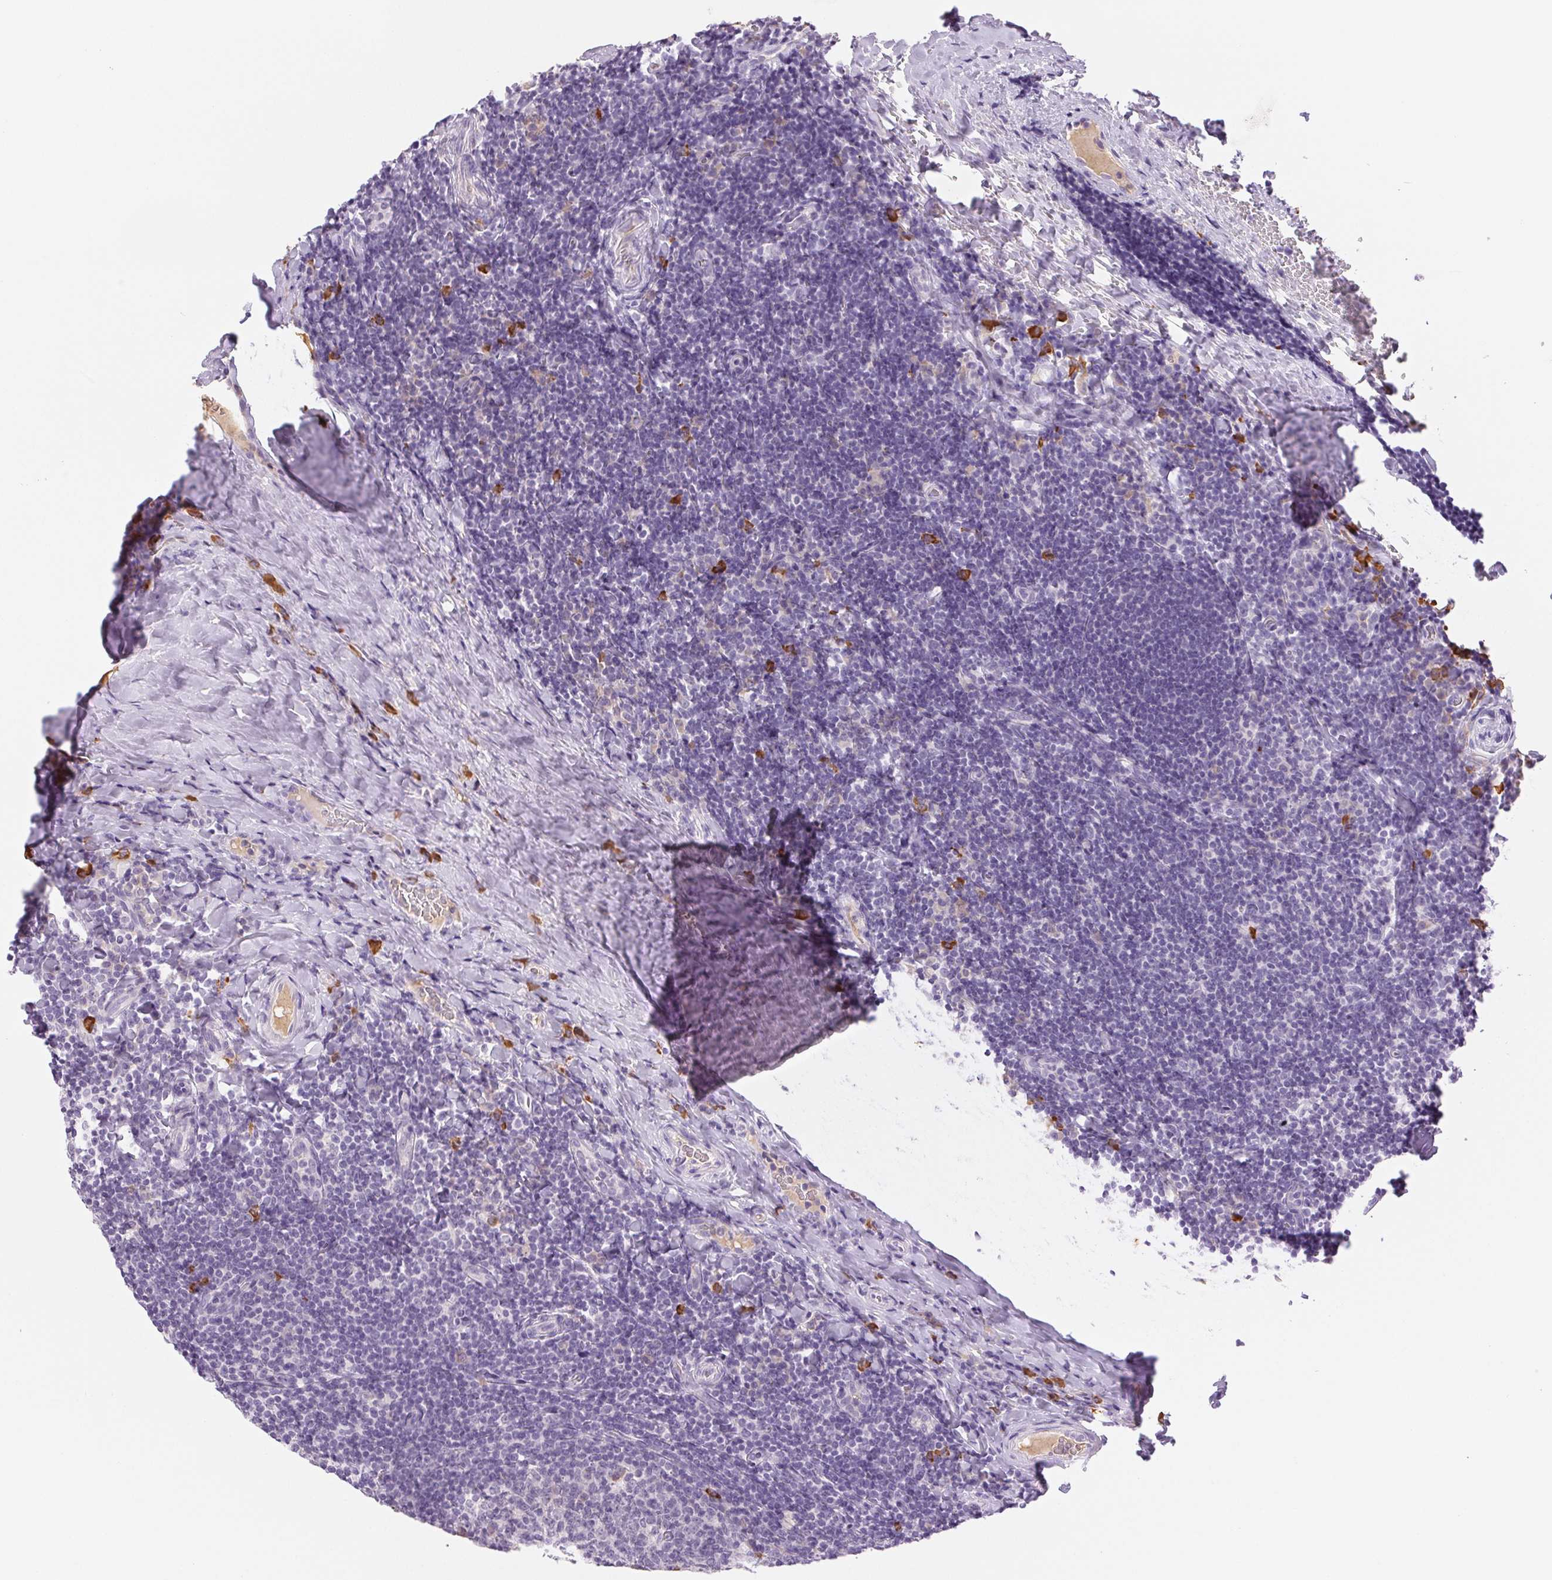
{"staining": {"intensity": "negative", "quantity": "none", "location": "none"}, "tissue": "tonsil", "cell_type": "Germinal center cells", "image_type": "normal", "snomed": [{"axis": "morphology", "description": "Normal tissue, NOS"}, {"axis": "topography", "description": "Tonsil"}], "caption": "DAB (3,3'-diaminobenzidine) immunohistochemical staining of normal human tonsil displays no significant positivity in germinal center cells. (Stains: DAB (3,3'-diaminobenzidine) immunohistochemistry (IHC) with hematoxylin counter stain, Microscopy: brightfield microscopy at high magnification).", "gene": "IFIT1B", "patient": {"sex": "male", "age": 17}}